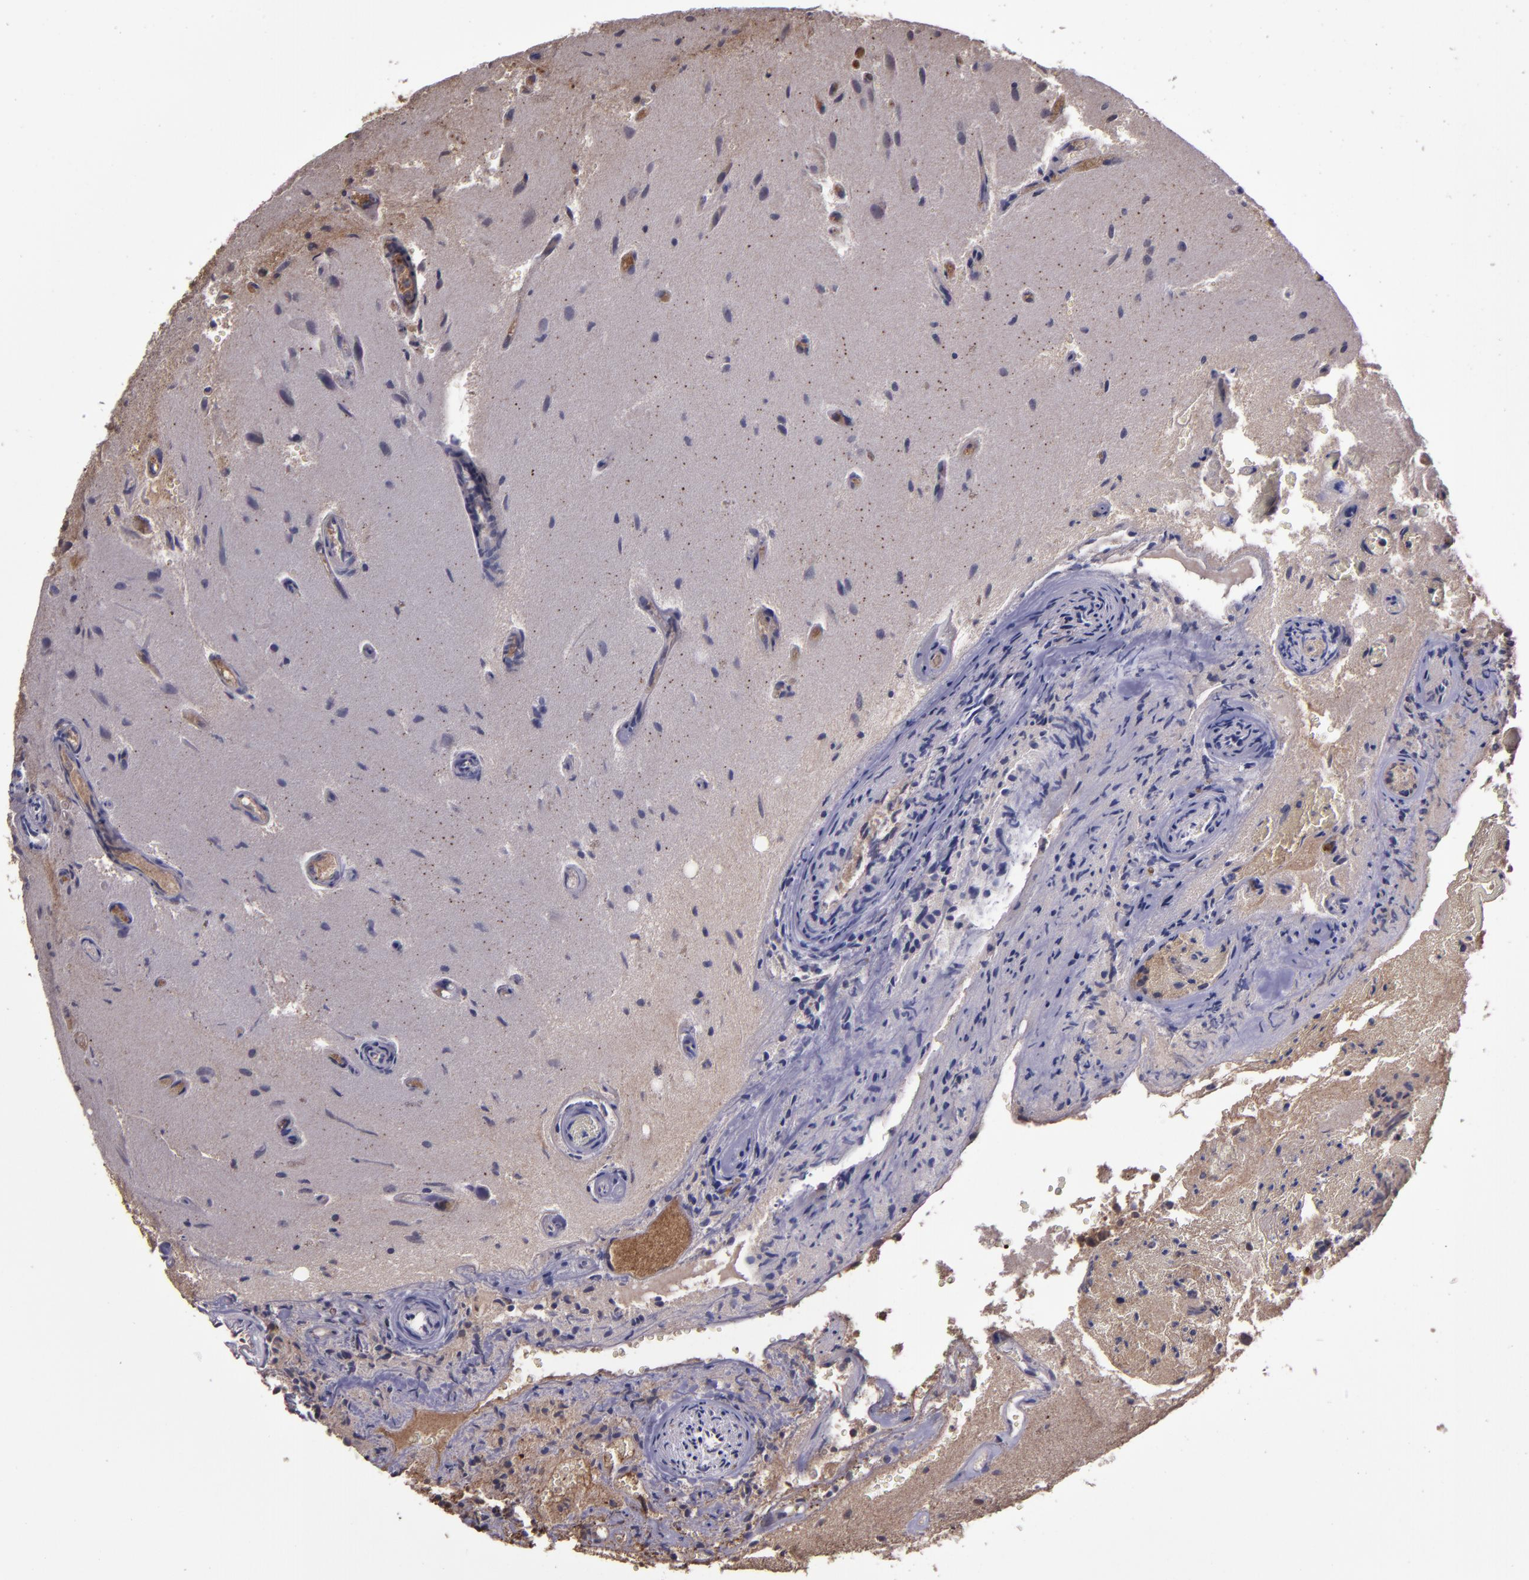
{"staining": {"intensity": "weak", "quantity": ">75%", "location": "cytoplasmic/membranous"}, "tissue": "glioma", "cell_type": "Tumor cells", "image_type": "cancer", "snomed": [{"axis": "morphology", "description": "Normal tissue, NOS"}, {"axis": "morphology", "description": "Glioma, malignant, High grade"}, {"axis": "topography", "description": "Cerebral cortex"}], "caption": "Weak cytoplasmic/membranous protein staining is present in about >75% of tumor cells in malignant high-grade glioma.", "gene": "SERPINF2", "patient": {"sex": "male", "age": 75}}